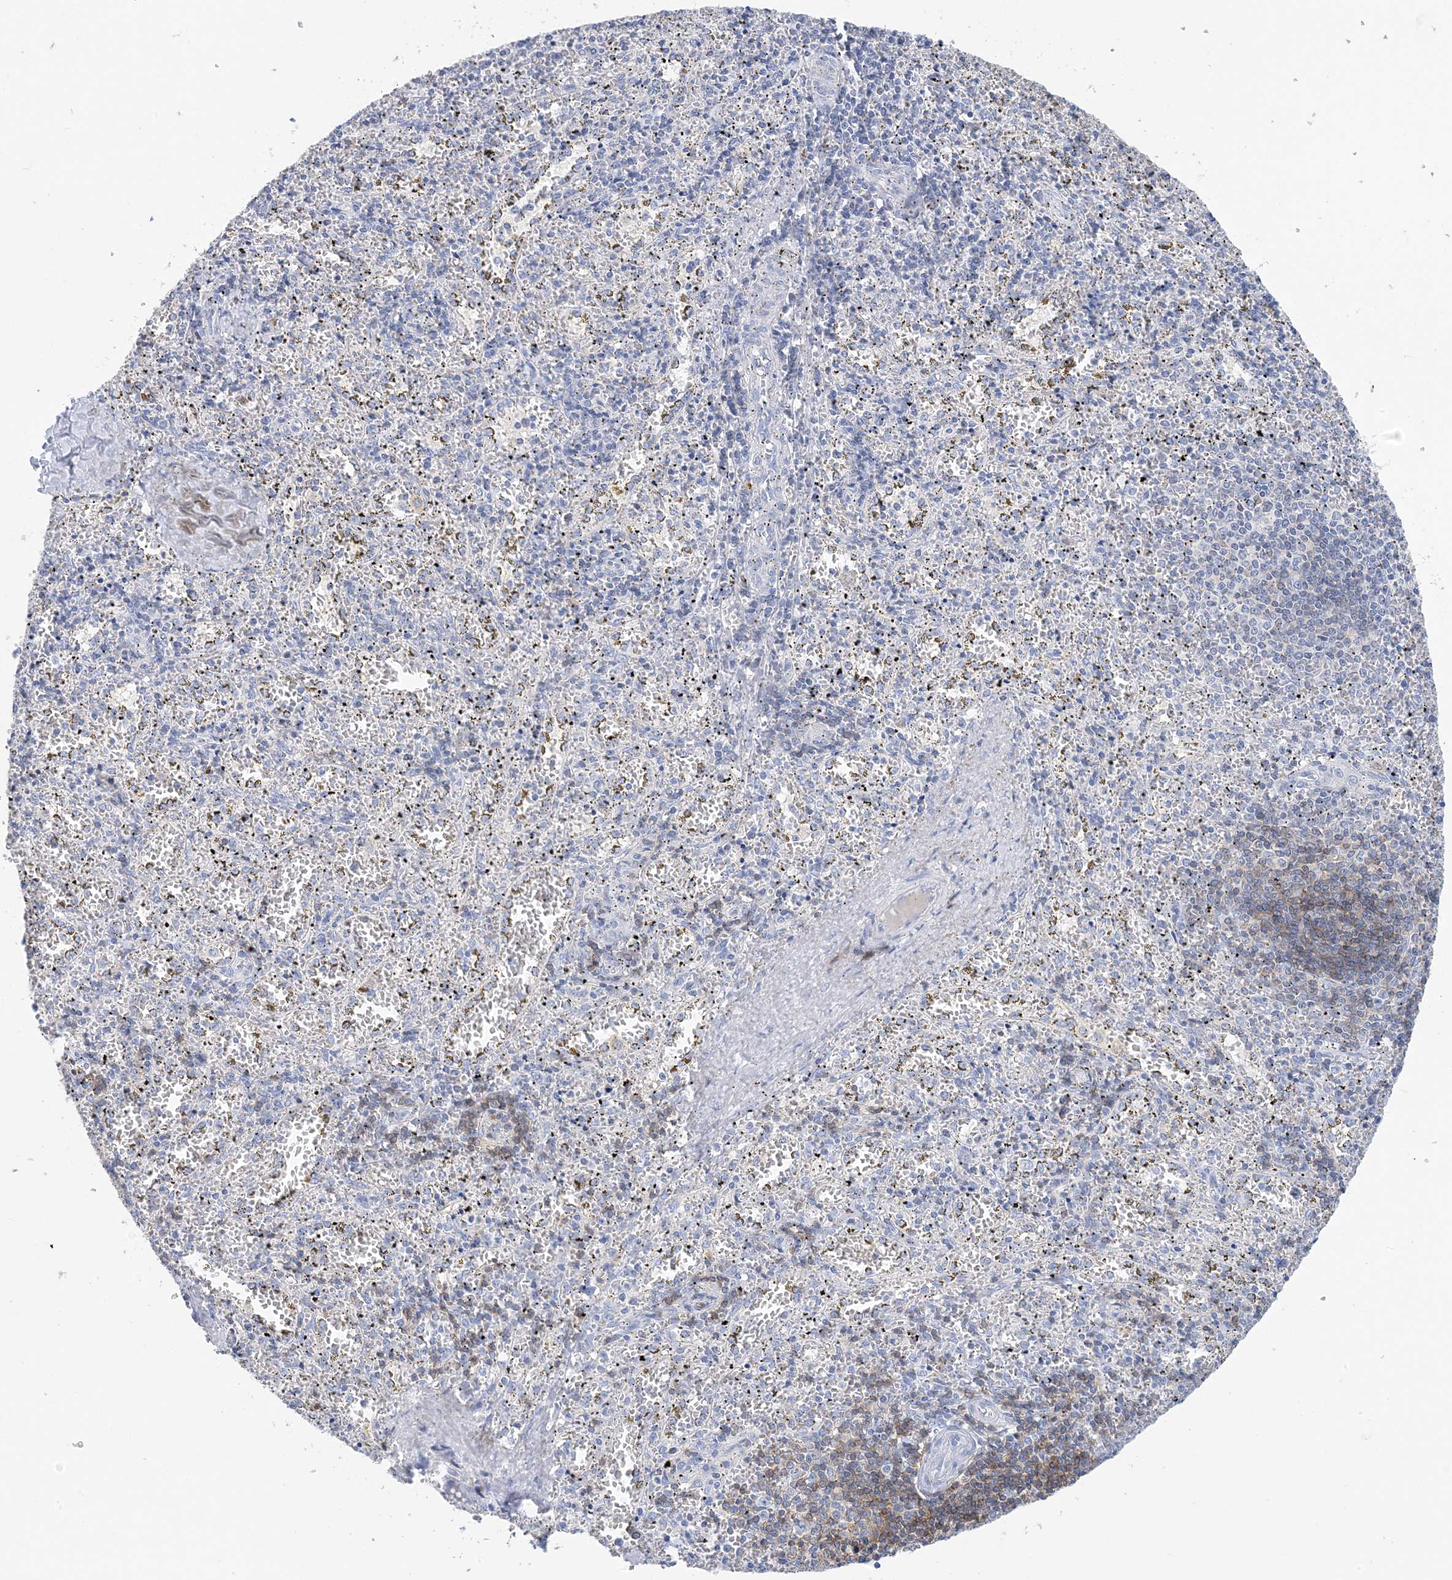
{"staining": {"intensity": "negative", "quantity": "none", "location": "none"}, "tissue": "spleen", "cell_type": "Cells in red pulp", "image_type": "normal", "snomed": [{"axis": "morphology", "description": "Normal tissue, NOS"}, {"axis": "topography", "description": "Spleen"}], "caption": "Human spleen stained for a protein using immunohistochemistry (IHC) exhibits no positivity in cells in red pulp.", "gene": "SH3YL1", "patient": {"sex": "male", "age": 11}}